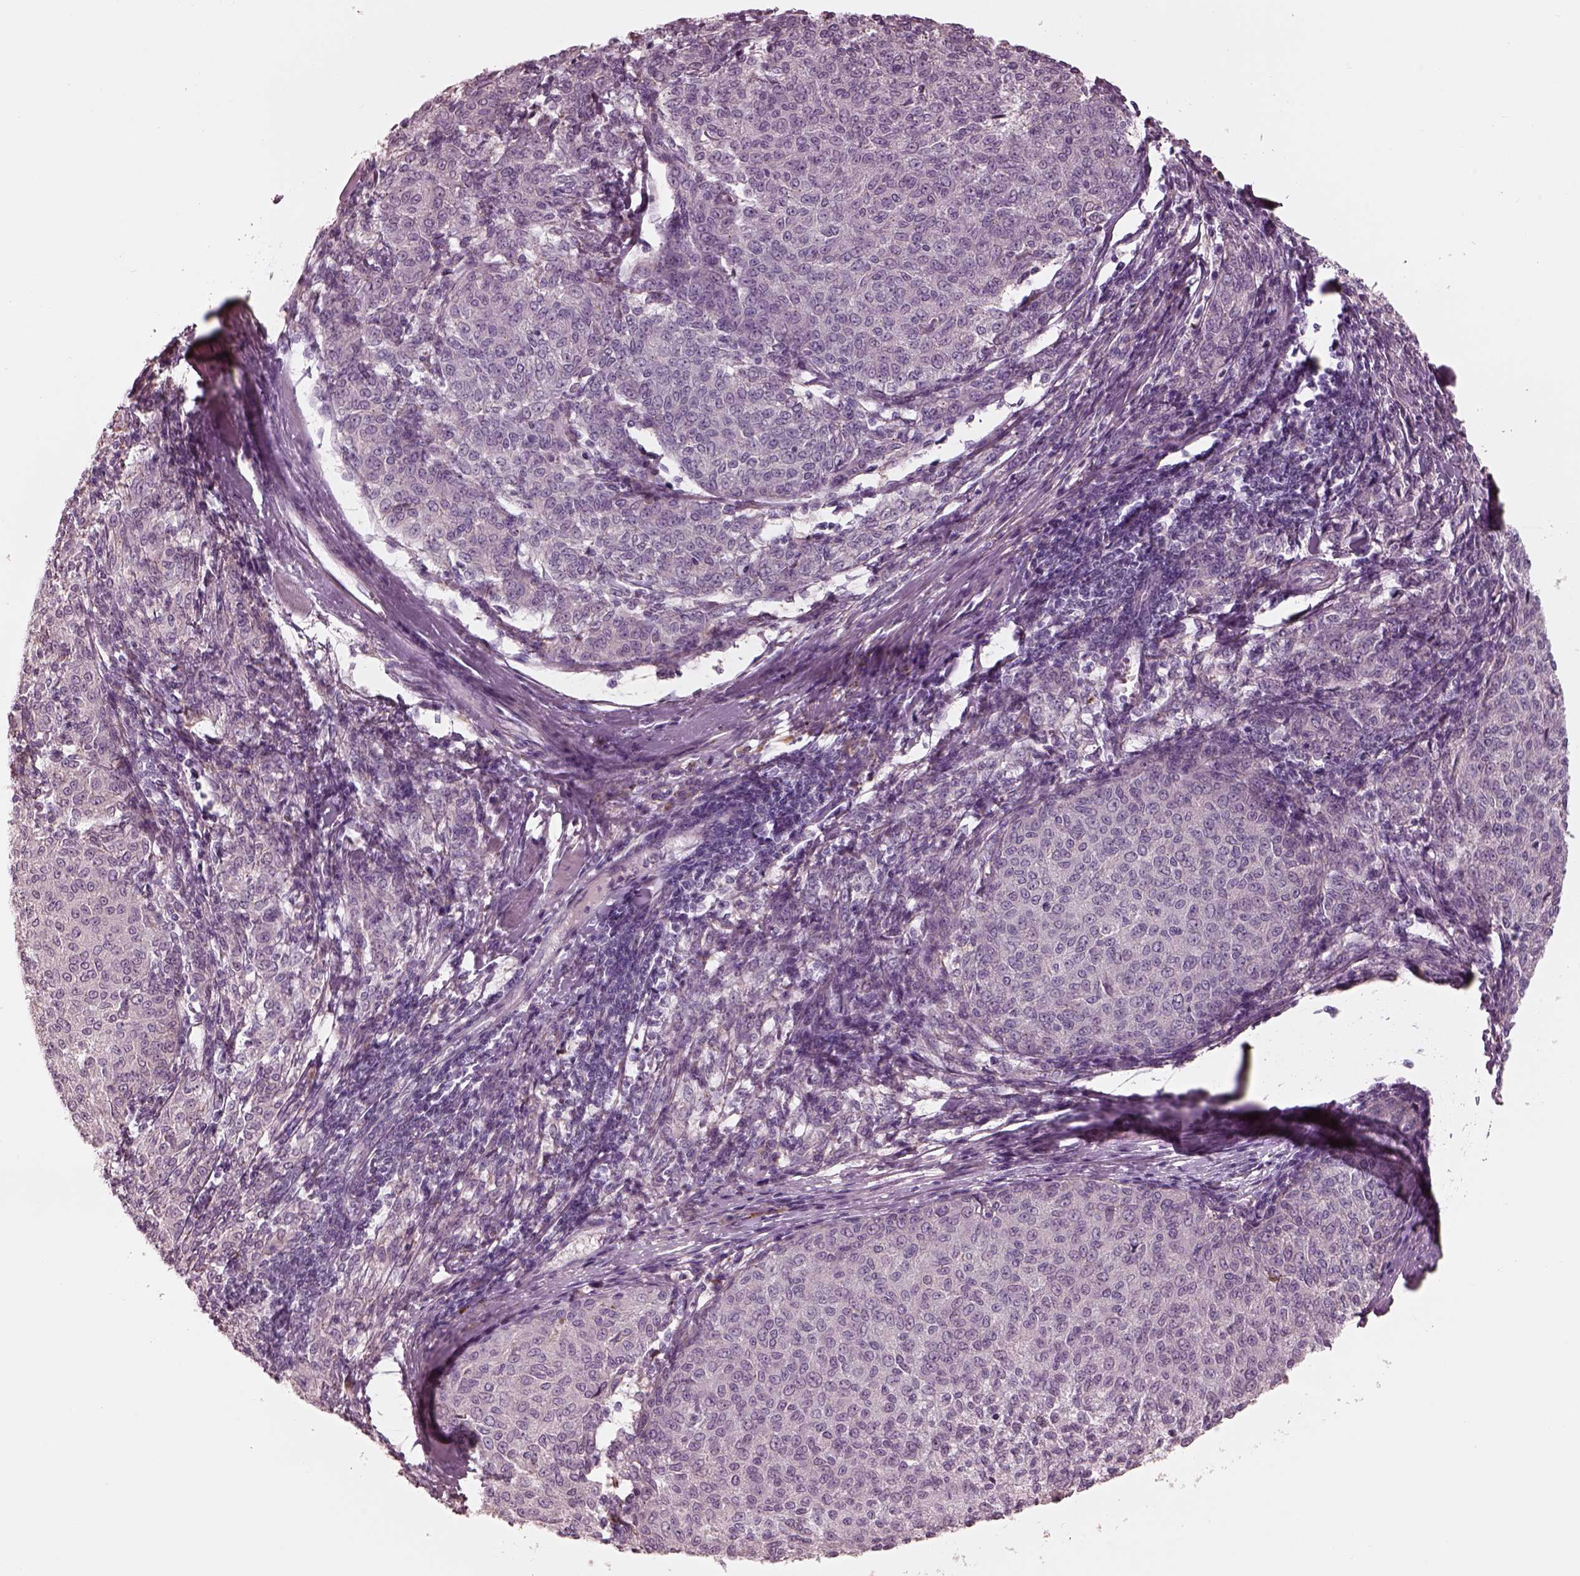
{"staining": {"intensity": "negative", "quantity": "none", "location": "none"}, "tissue": "melanoma", "cell_type": "Tumor cells", "image_type": "cancer", "snomed": [{"axis": "morphology", "description": "Malignant melanoma, NOS"}, {"axis": "topography", "description": "Skin"}], "caption": "This is a histopathology image of IHC staining of malignant melanoma, which shows no expression in tumor cells.", "gene": "CADM2", "patient": {"sex": "female", "age": 72}}